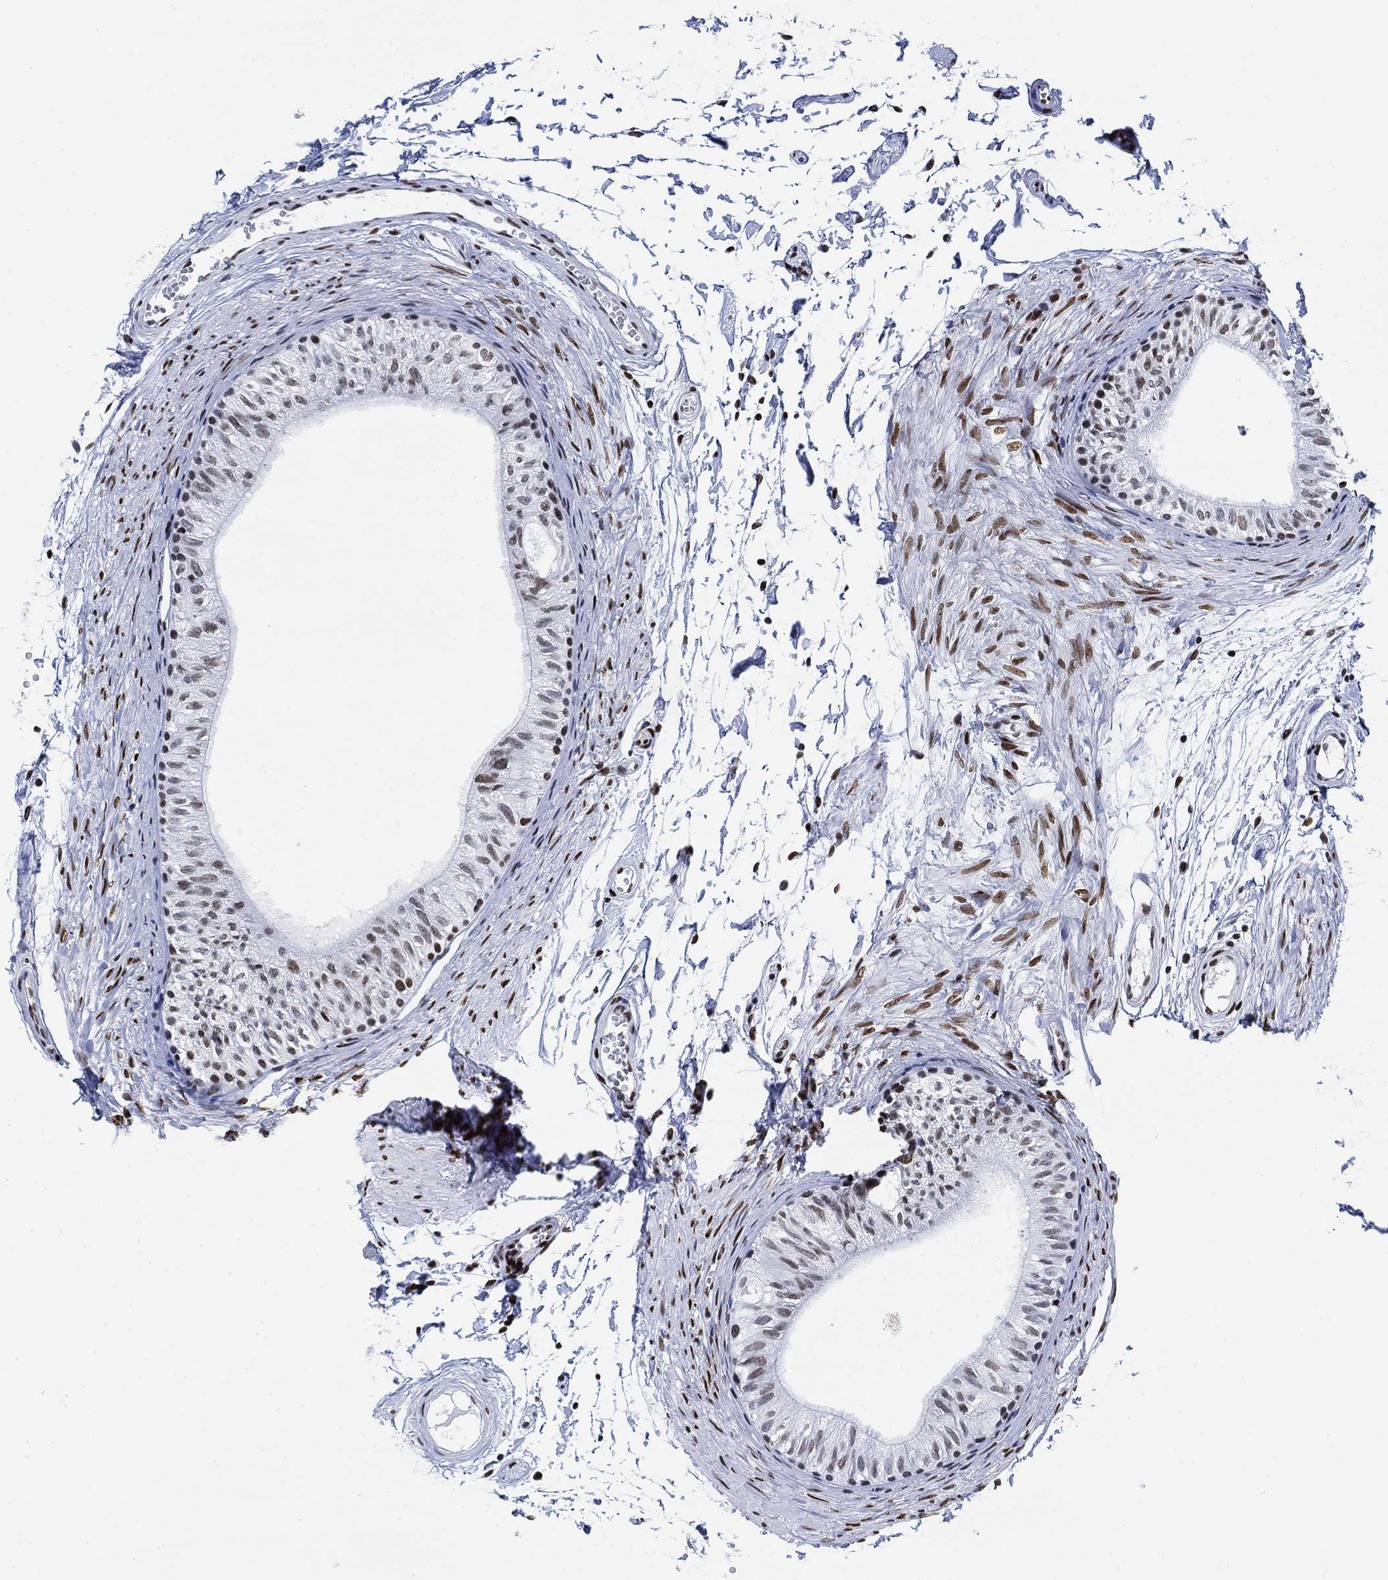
{"staining": {"intensity": "moderate", "quantity": "25%-75%", "location": "nuclear"}, "tissue": "epididymis", "cell_type": "Glandular cells", "image_type": "normal", "snomed": [{"axis": "morphology", "description": "Normal tissue, NOS"}, {"axis": "topography", "description": "Epididymis"}], "caption": "Epididymis stained with immunohistochemistry (IHC) shows moderate nuclear positivity in approximately 25%-75% of glandular cells.", "gene": "H1", "patient": {"sex": "male", "age": 22}}